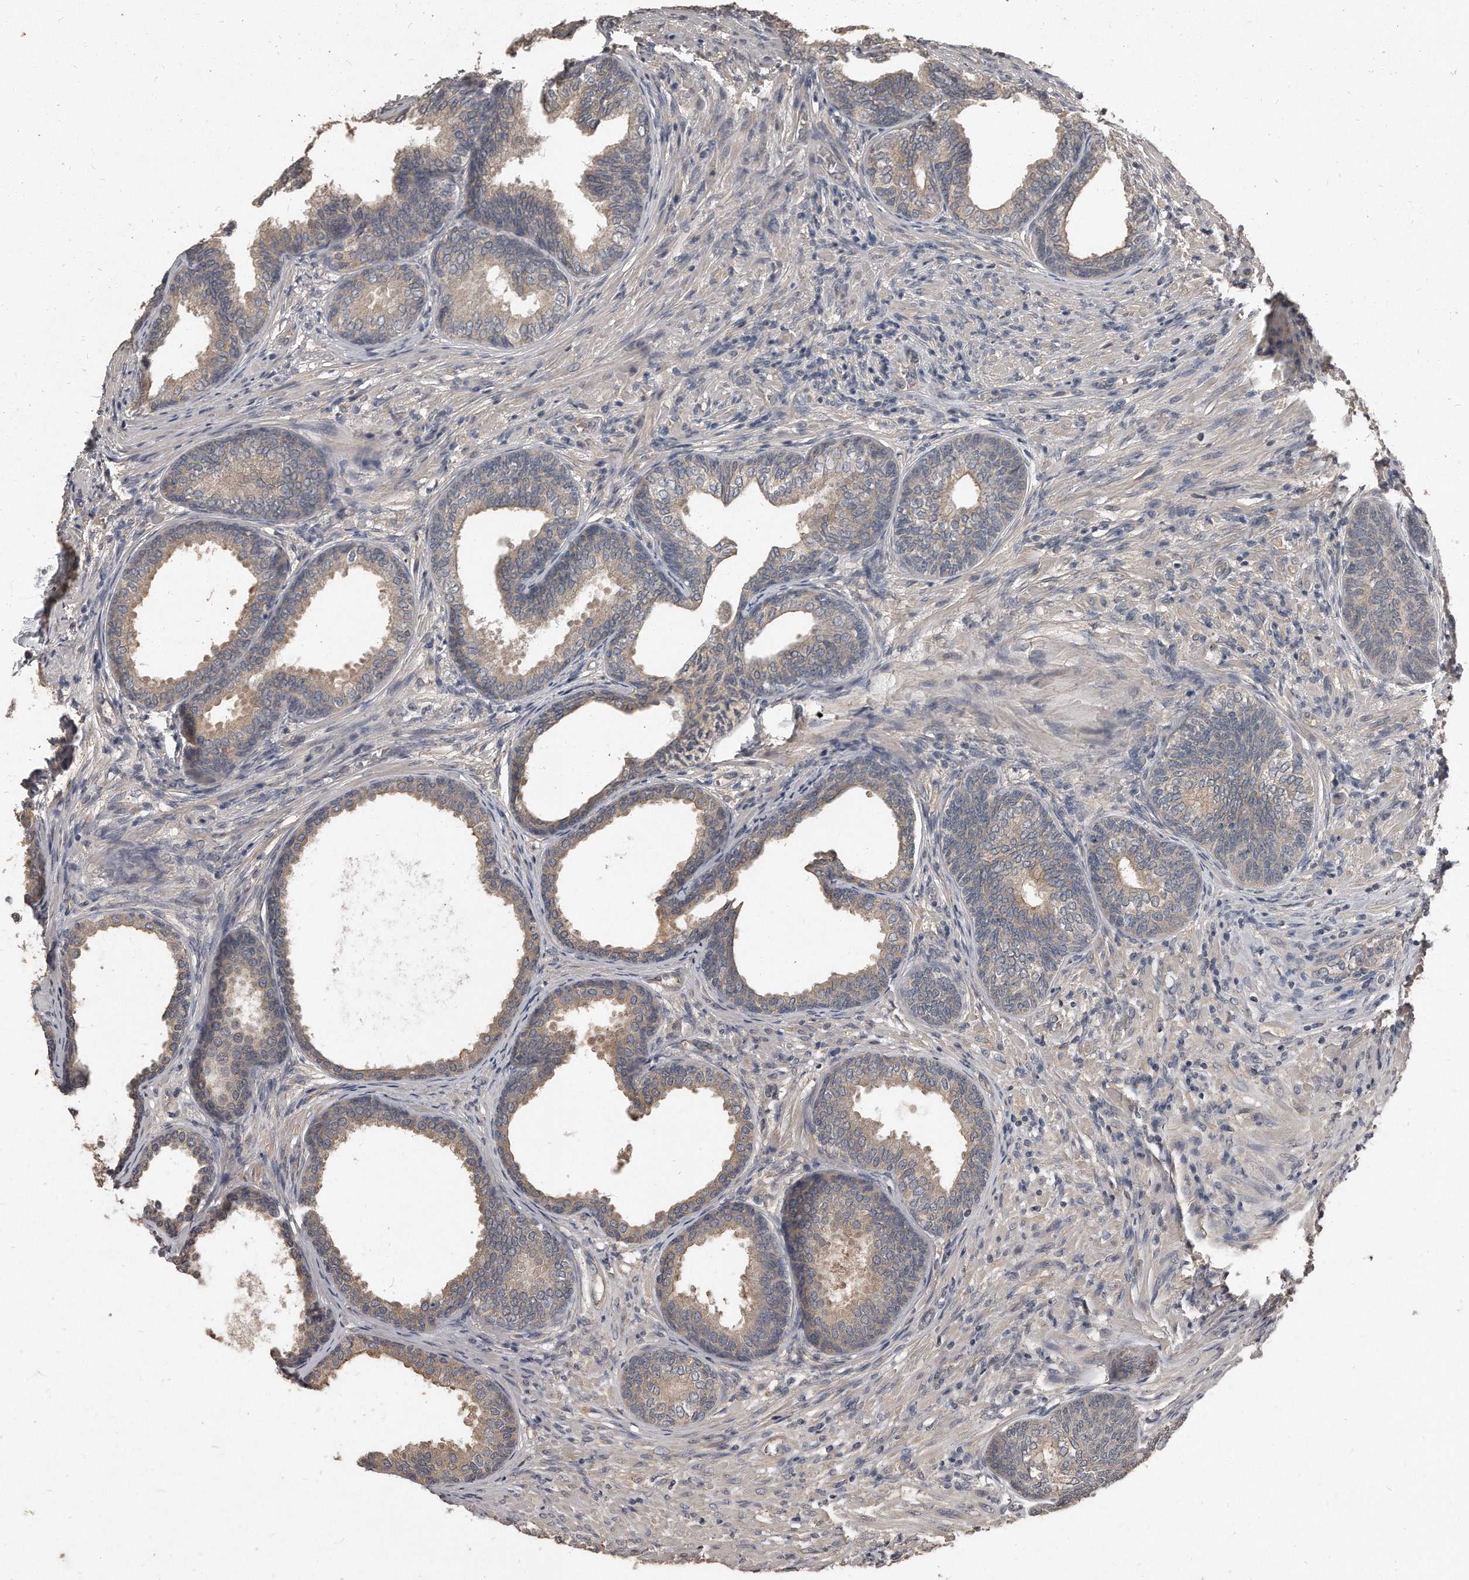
{"staining": {"intensity": "moderate", "quantity": "<25%", "location": "cytoplasmic/membranous"}, "tissue": "prostate", "cell_type": "Glandular cells", "image_type": "normal", "snomed": [{"axis": "morphology", "description": "Normal tissue, NOS"}, {"axis": "topography", "description": "Prostate"}], "caption": "A low amount of moderate cytoplasmic/membranous staining is seen in about <25% of glandular cells in benign prostate.", "gene": "GRB10", "patient": {"sex": "male", "age": 76}}